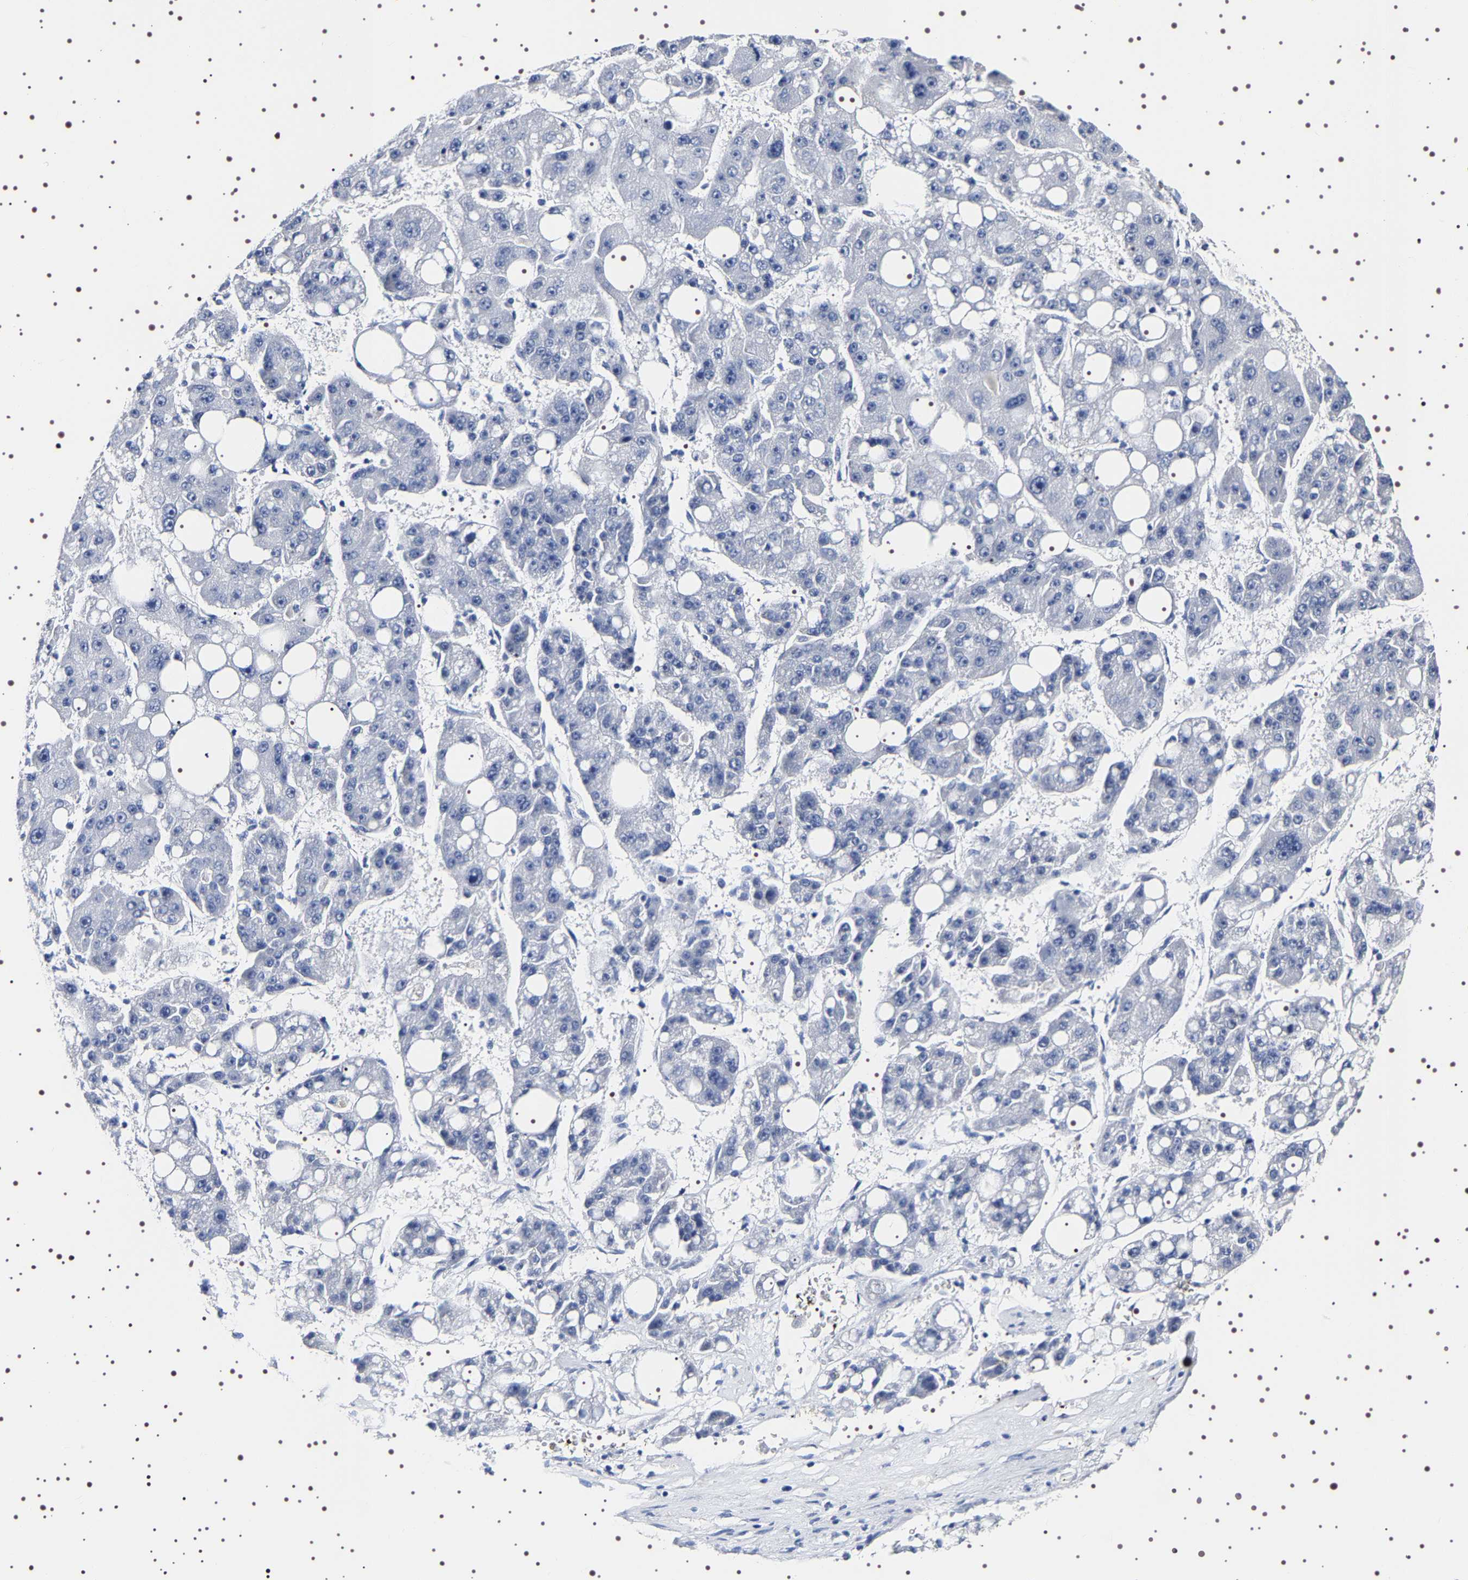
{"staining": {"intensity": "negative", "quantity": "none", "location": "none"}, "tissue": "liver cancer", "cell_type": "Tumor cells", "image_type": "cancer", "snomed": [{"axis": "morphology", "description": "Carcinoma, Hepatocellular, NOS"}, {"axis": "topography", "description": "Liver"}], "caption": "DAB immunohistochemical staining of liver hepatocellular carcinoma demonstrates no significant expression in tumor cells.", "gene": "UBQLN3", "patient": {"sex": "female", "age": 61}}